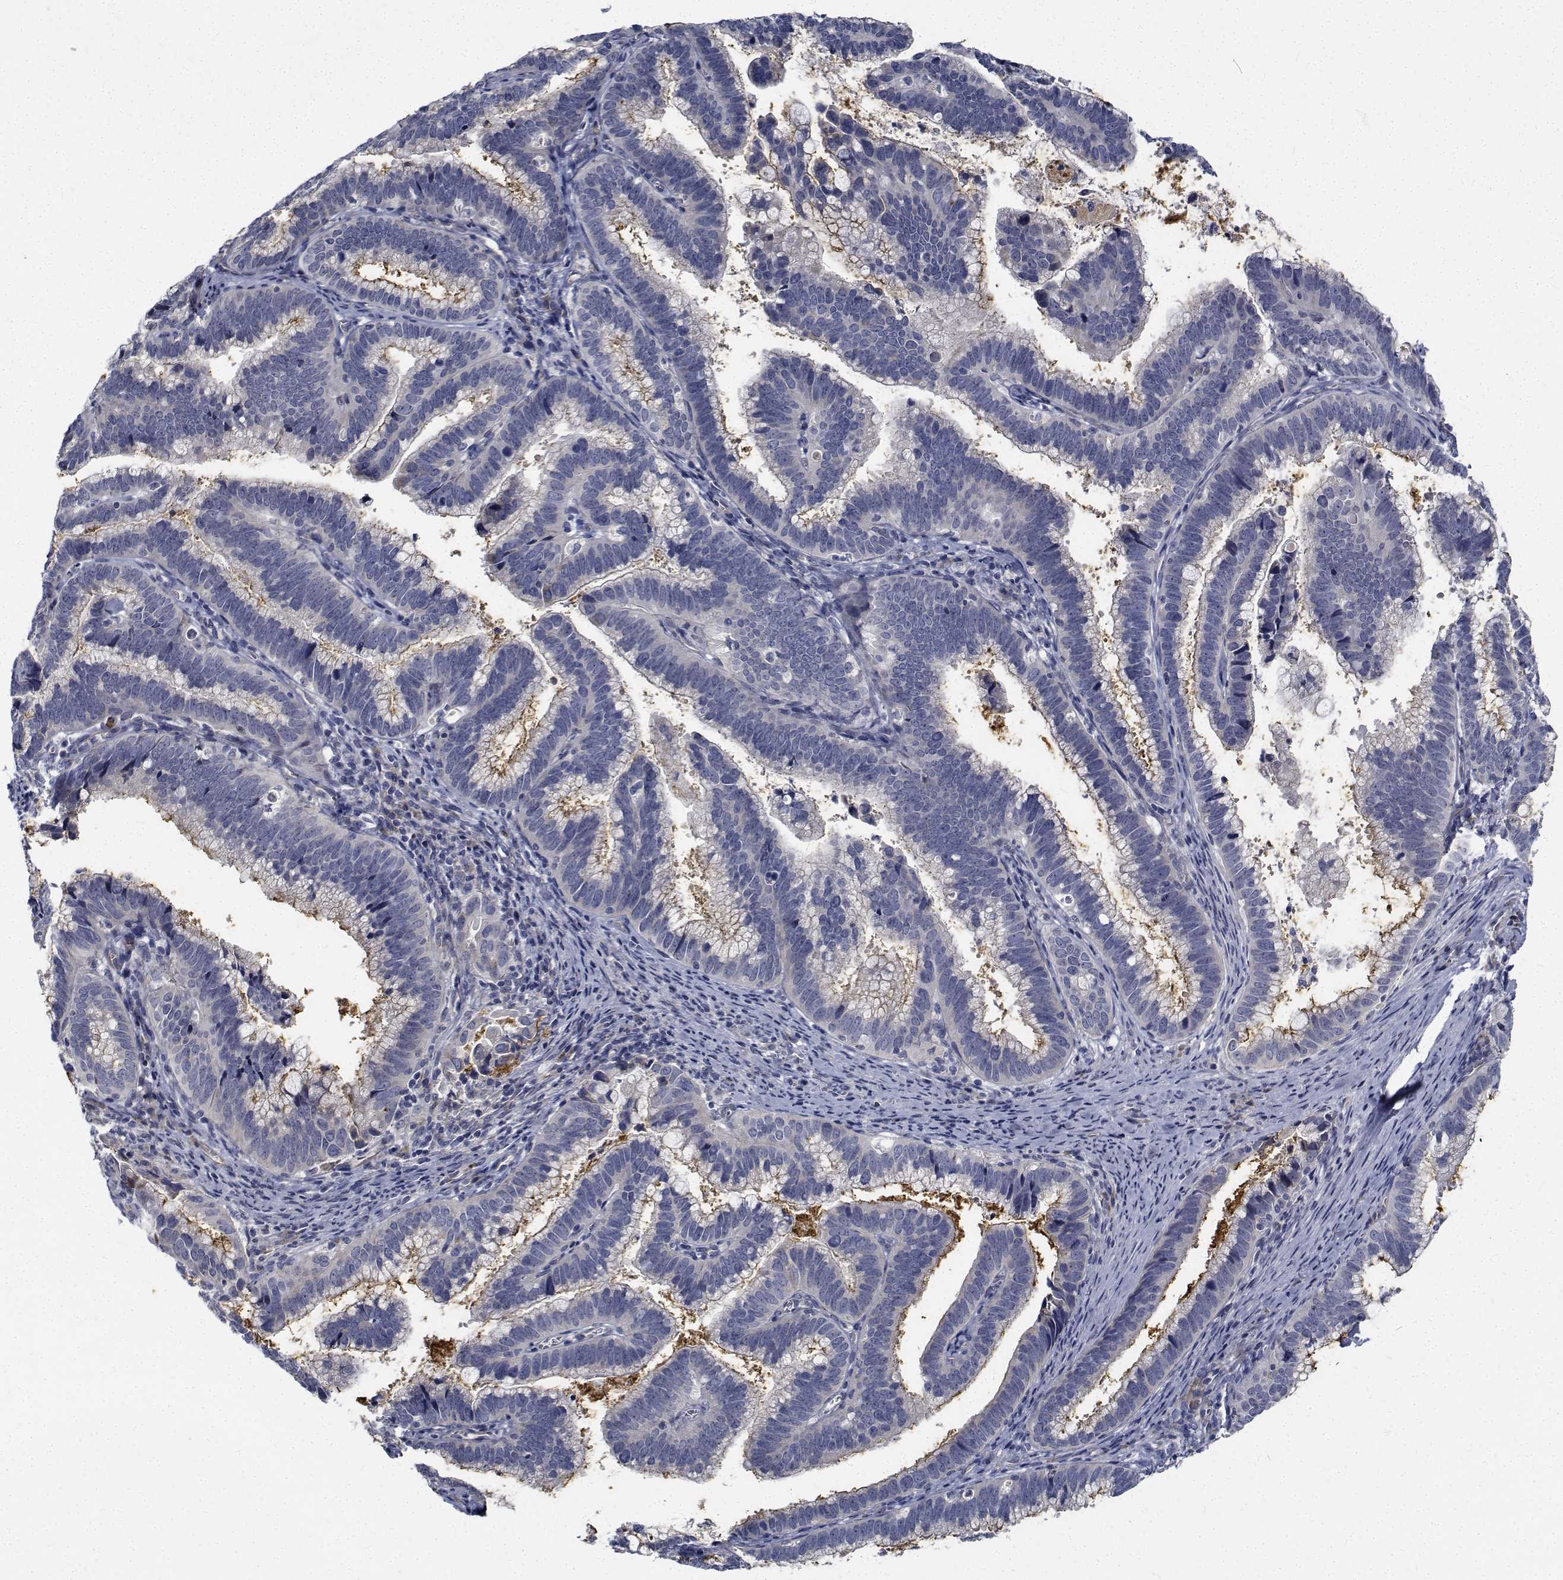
{"staining": {"intensity": "negative", "quantity": "none", "location": "none"}, "tissue": "cervical cancer", "cell_type": "Tumor cells", "image_type": "cancer", "snomed": [{"axis": "morphology", "description": "Adenocarcinoma, NOS"}, {"axis": "topography", "description": "Cervix"}], "caption": "The photomicrograph exhibits no significant staining in tumor cells of cervical adenocarcinoma. (DAB IHC with hematoxylin counter stain).", "gene": "TTBK1", "patient": {"sex": "female", "age": 61}}